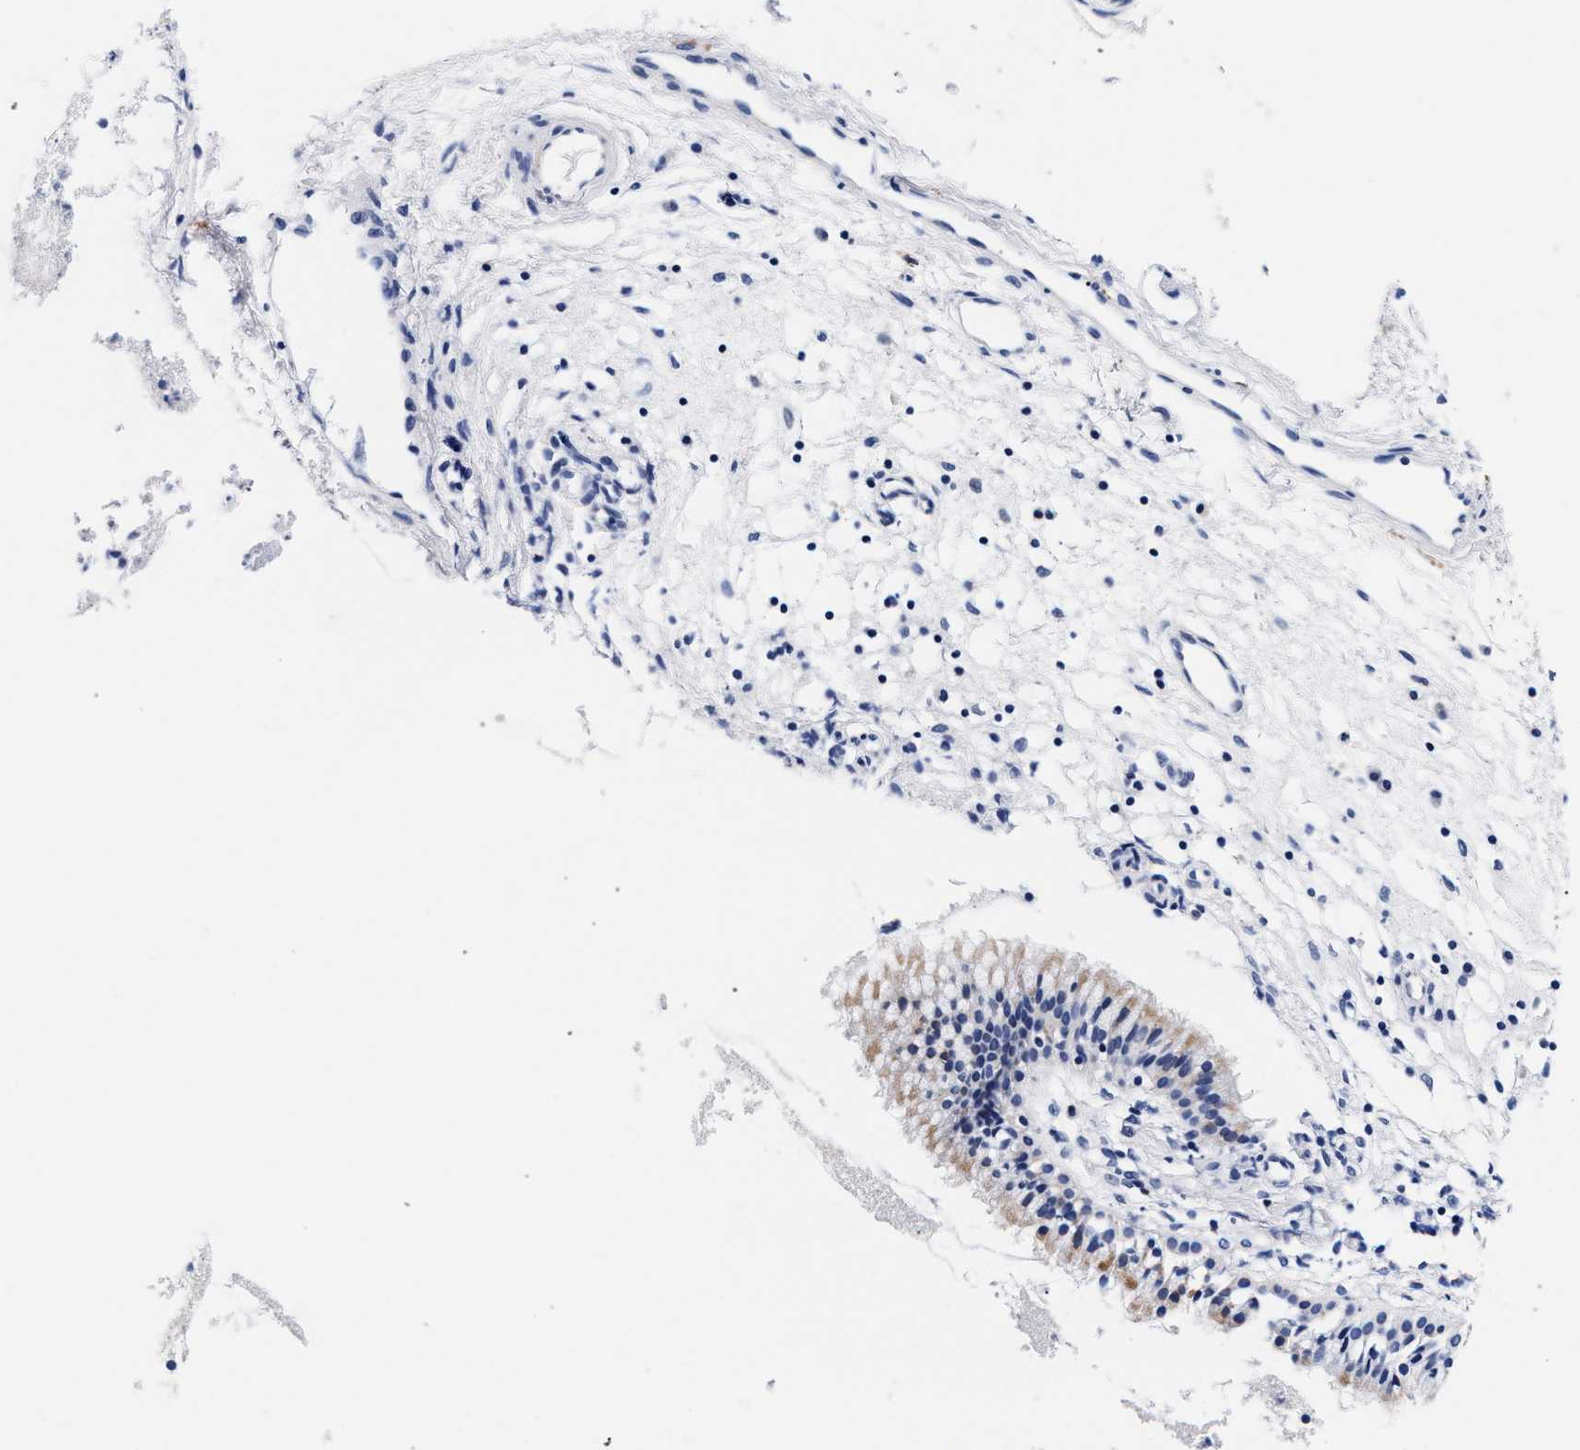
{"staining": {"intensity": "weak", "quantity": "<25%", "location": "cytoplasmic/membranous"}, "tissue": "nasopharynx", "cell_type": "Respiratory epithelial cells", "image_type": "normal", "snomed": [{"axis": "morphology", "description": "Normal tissue, NOS"}, {"axis": "topography", "description": "Nasopharynx"}], "caption": "DAB immunohistochemical staining of normal human nasopharynx demonstrates no significant positivity in respiratory epithelial cells. (DAB (3,3'-diaminobenzidine) immunohistochemistry (IHC), high magnification).", "gene": "RAB3B", "patient": {"sex": "male", "age": 21}}